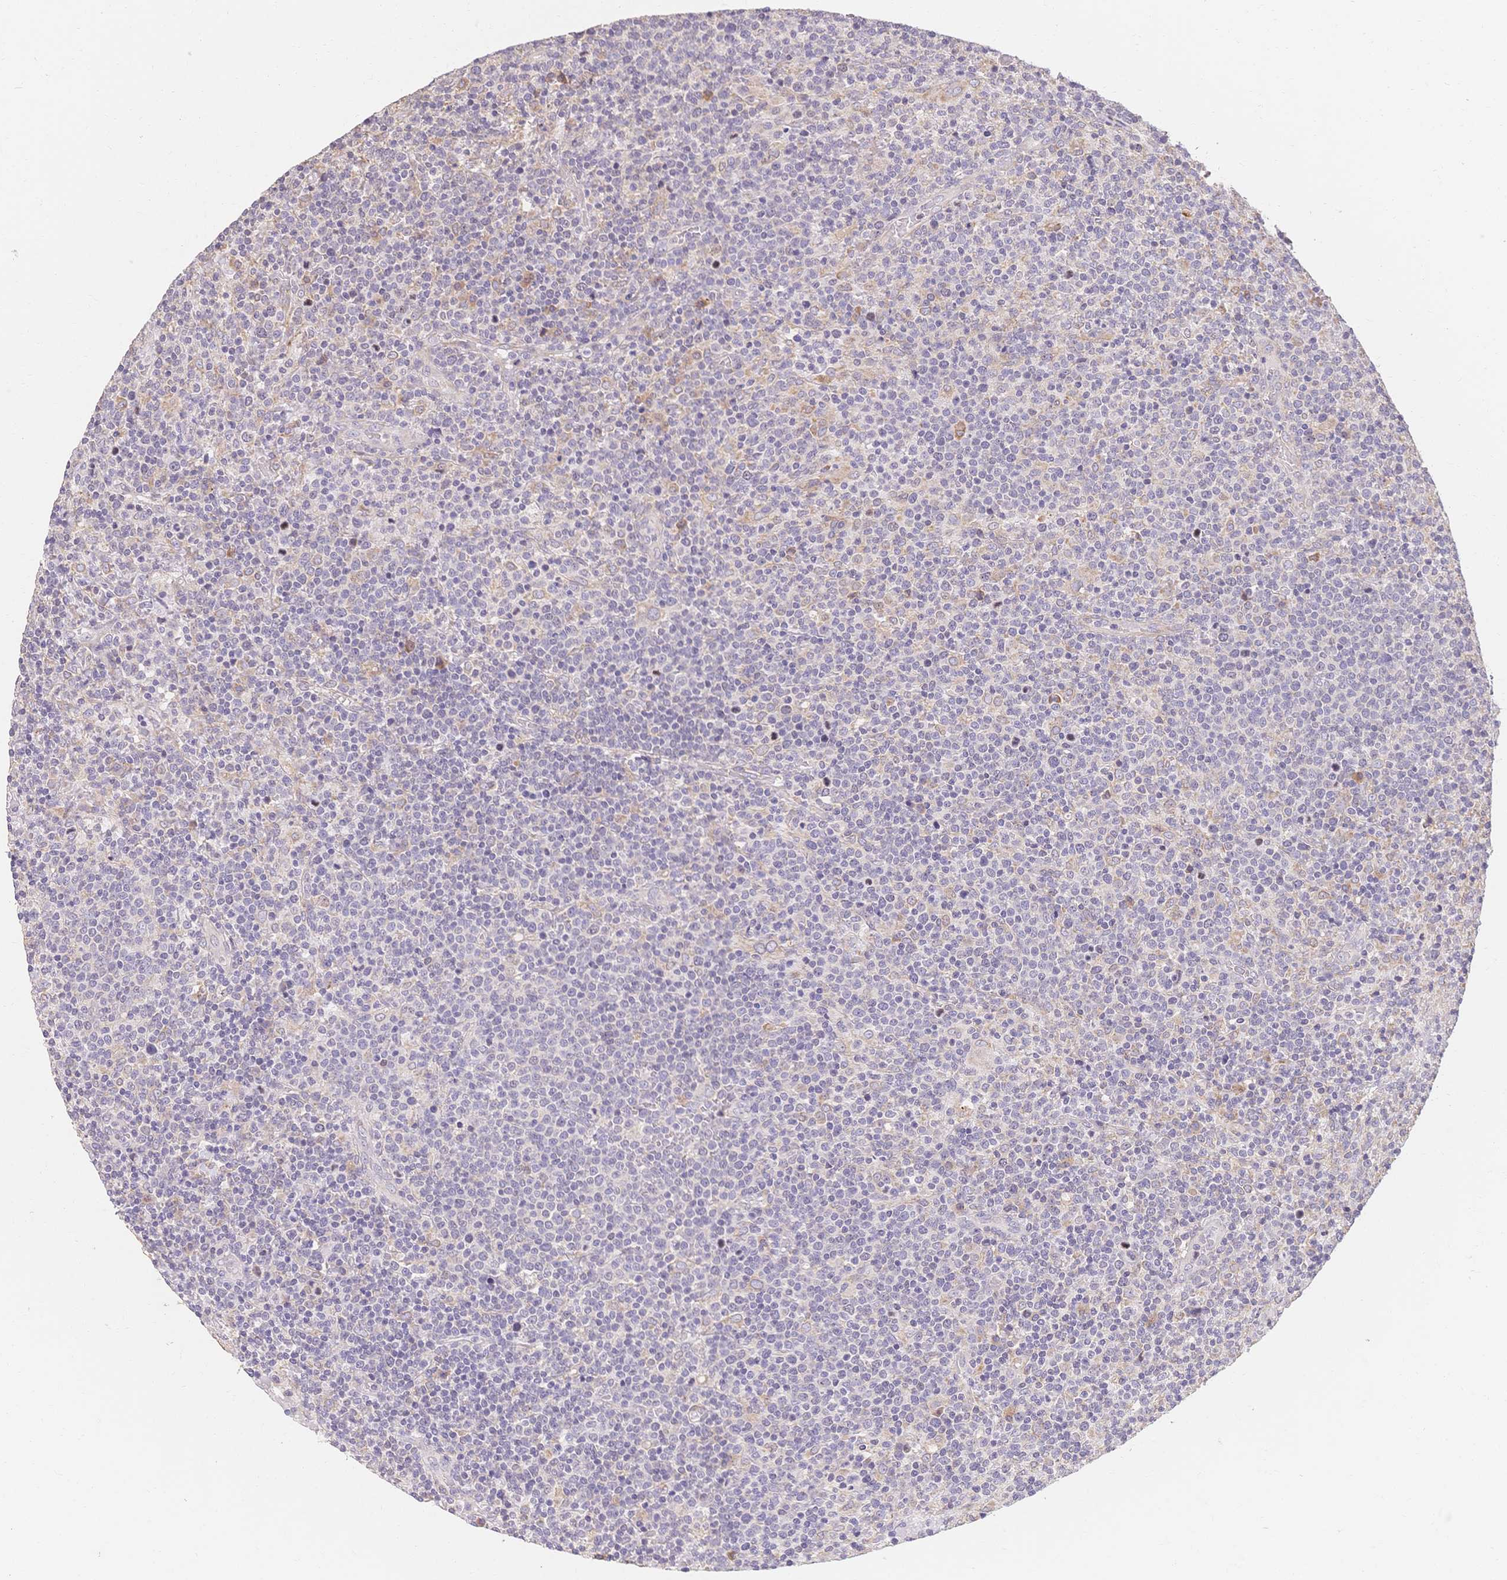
{"staining": {"intensity": "negative", "quantity": "none", "location": "none"}, "tissue": "lymphoma", "cell_type": "Tumor cells", "image_type": "cancer", "snomed": [{"axis": "morphology", "description": "Malignant lymphoma, non-Hodgkin's type, High grade"}, {"axis": "topography", "description": "Lymph node"}], "caption": "Lymphoma was stained to show a protein in brown. There is no significant positivity in tumor cells. Nuclei are stained in blue.", "gene": "HS3ST5", "patient": {"sex": "male", "age": 61}}